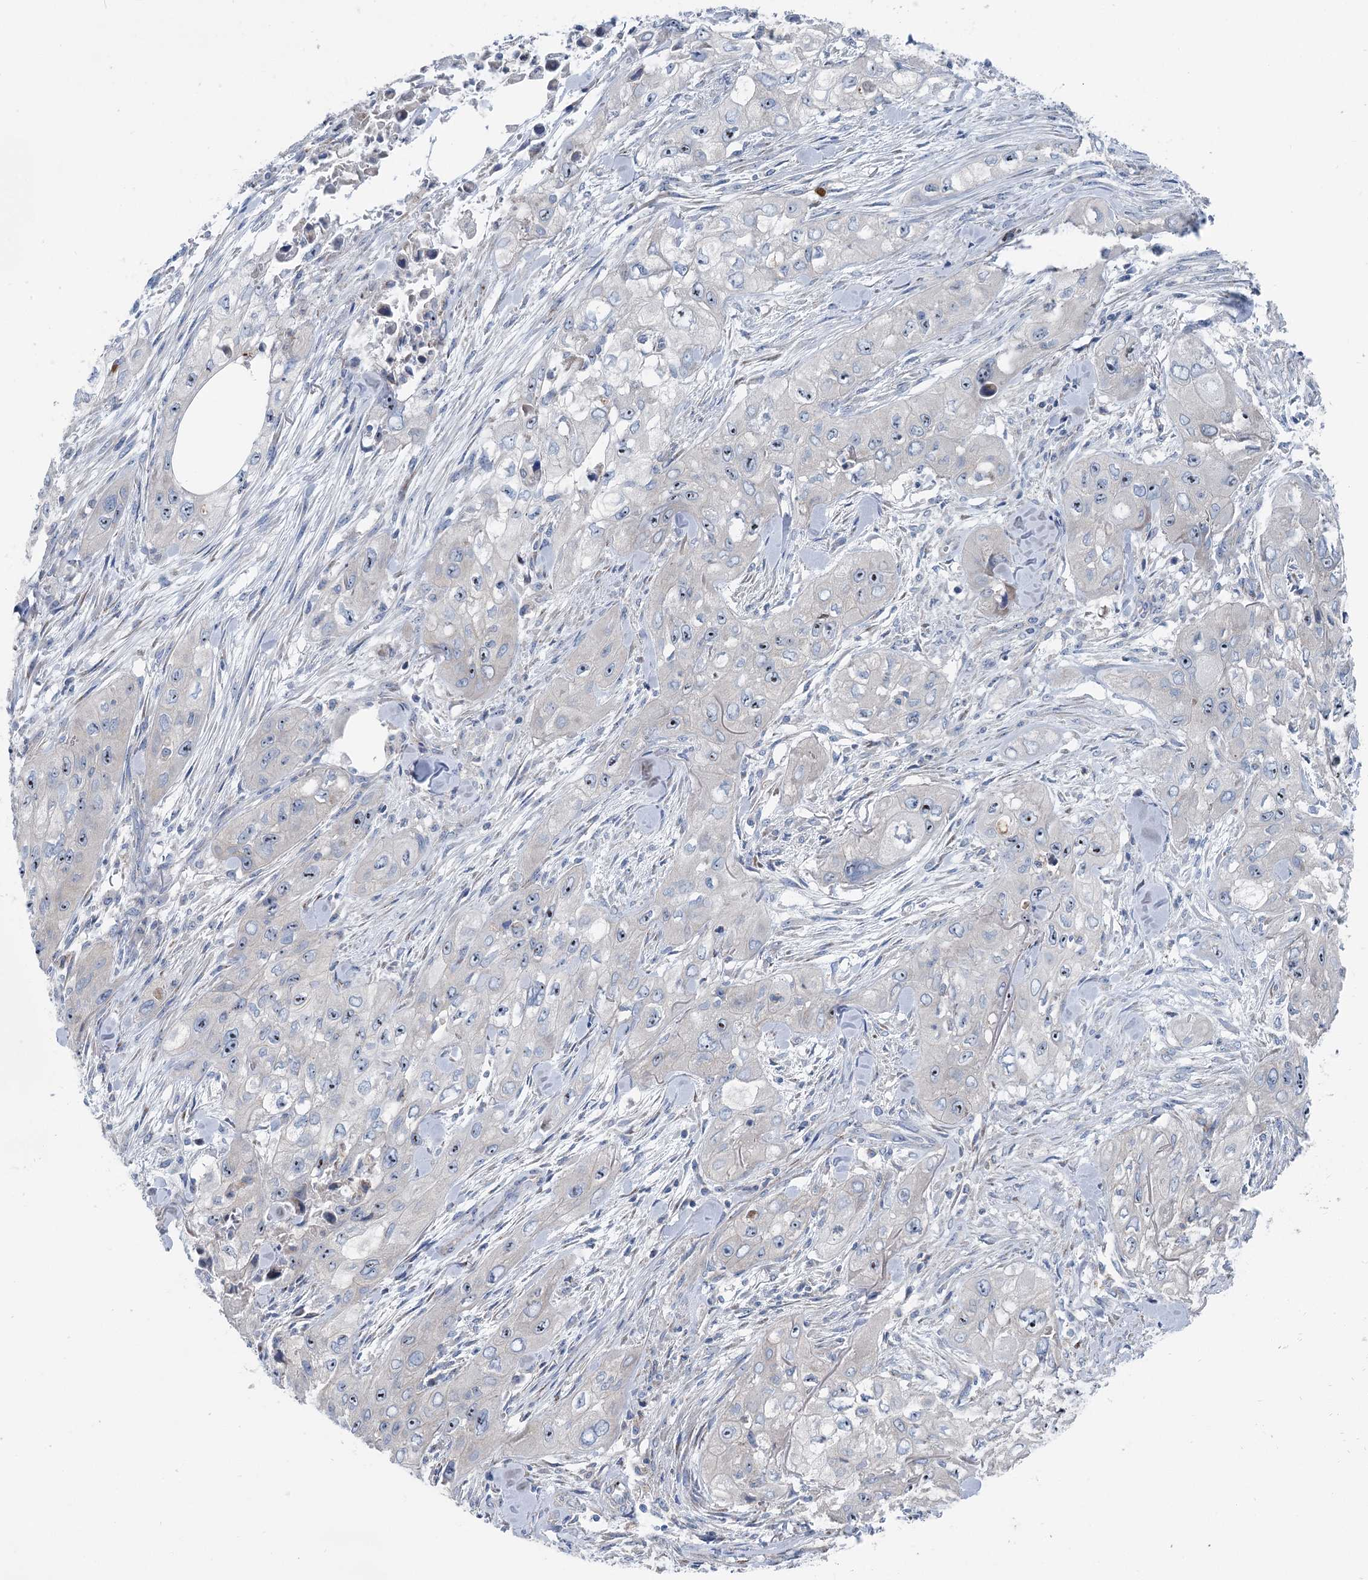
{"staining": {"intensity": "negative", "quantity": "none", "location": "none"}, "tissue": "skin cancer", "cell_type": "Tumor cells", "image_type": "cancer", "snomed": [{"axis": "morphology", "description": "Squamous cell carcinoma, NOS"}, {"axis": "topography", "description": "Skin"}, {"axis": "topography", "description": "Subcutis"}], "caption": "An immunohistochemistry (IHC) histopathology image of skin cancer is shown. There is no staining in tumor cells of skin cancer. (Stains: DAB immunohistochemistry with hematoxylin counter stain, Microscopy: brightfield microscopy at high magnification).", "gene": "MARK2", "patient": {"sex": "male", "age": 73}}